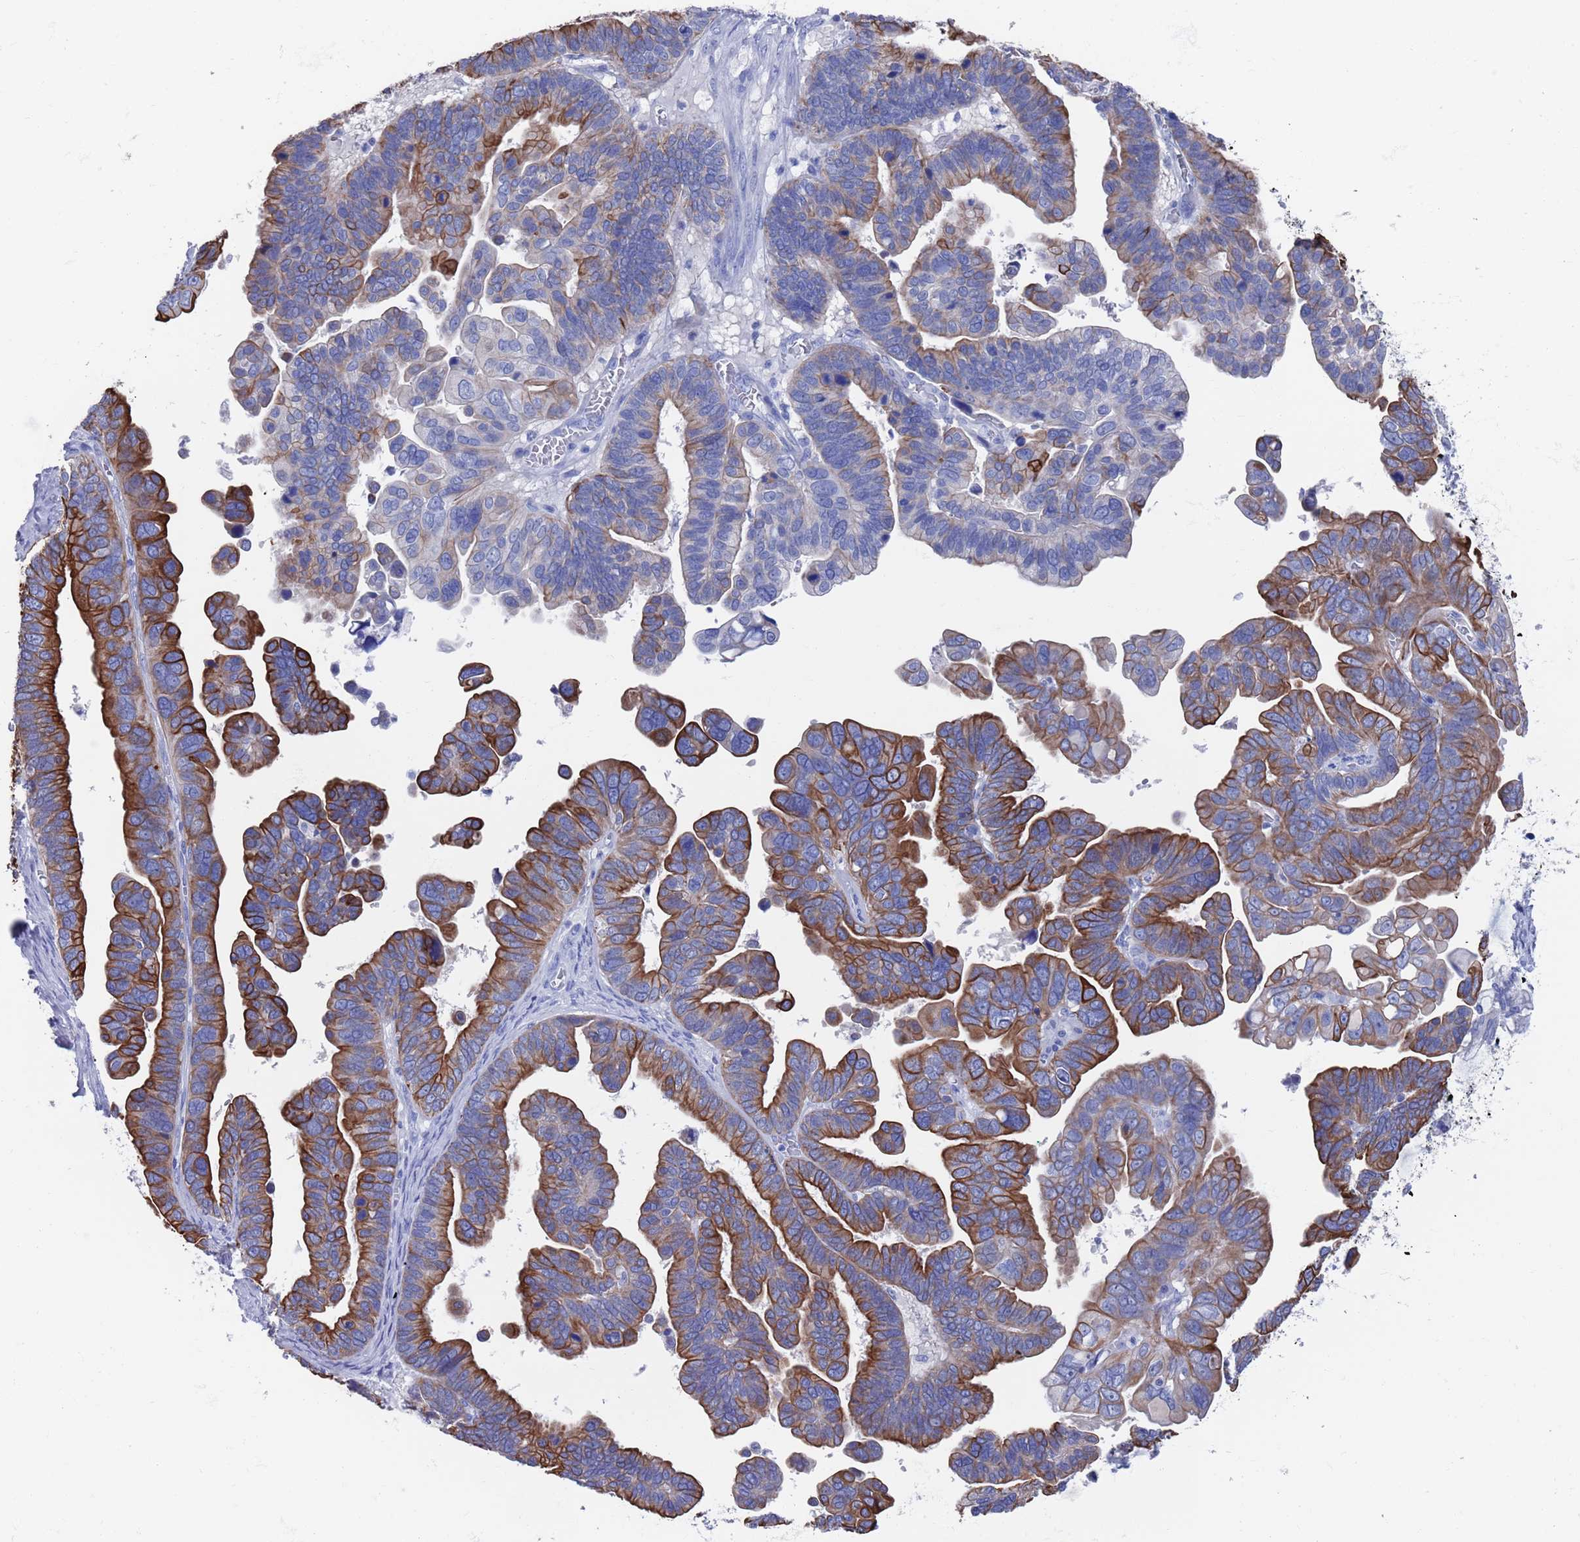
{"staining": {"intensity": "strong", "quantity": "25%-75%", "location": "cytoplasmic/membranous"}, "tissue": "ovarian cancer", "cell_type": "Tumor cells", "image_type": "cancer", "snomed": [{"axis": "morphology", "description": "Cystadenocarcinoma, serous, NOS"}, {"axis": "topography", "description": "Ovary"}], "caption": "A high amount of strong cytoplasmic/membranous expression is present in approximately 25%-75% of tumor cells in serous cystadenocarcinoma (ovarian) tissue.", "gene": "MTMR2", "patient": {"sex": "female", "age": 56}}